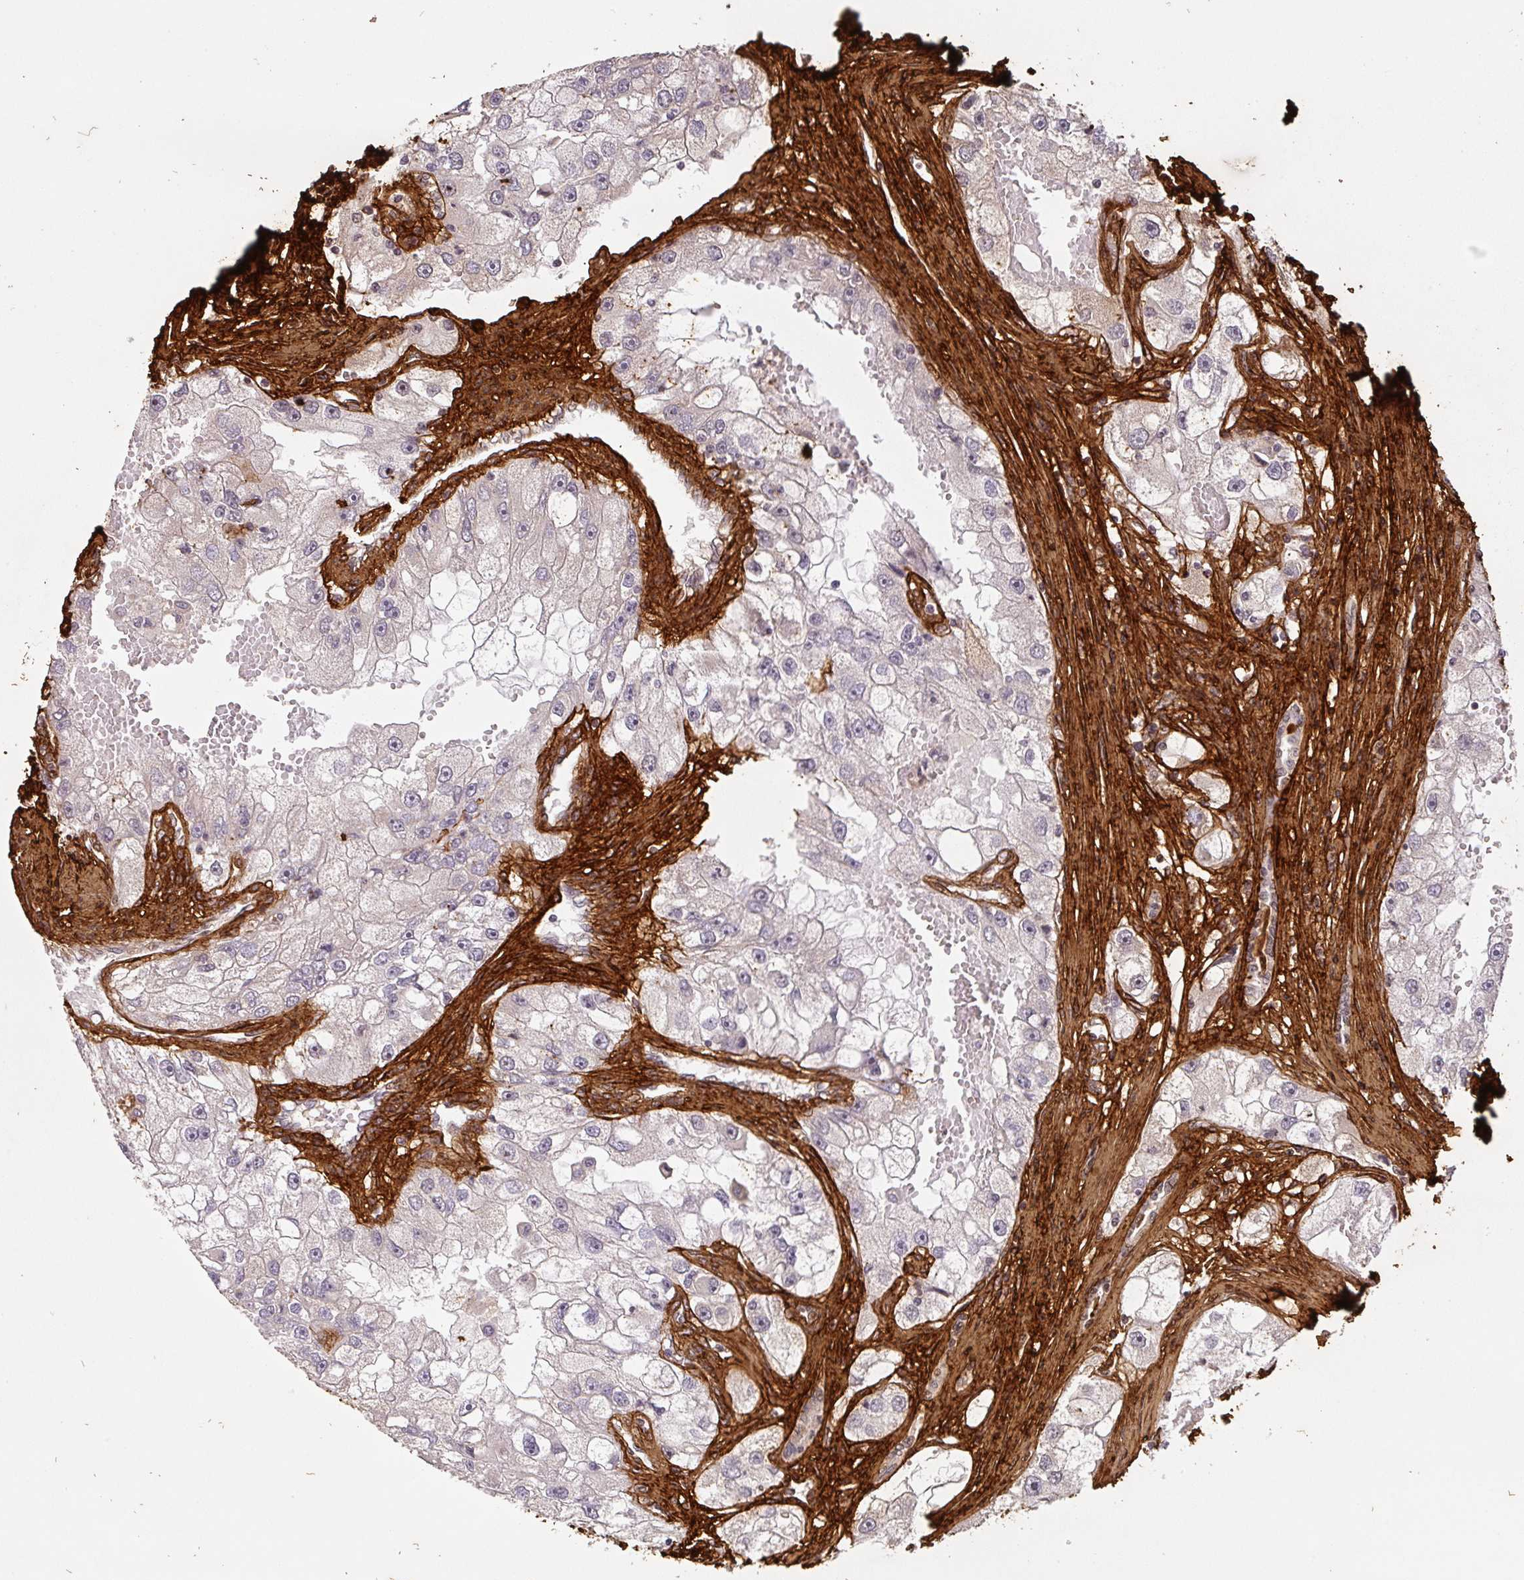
{"staining": {"intensity": "negative", "quantity": "none", "location": "none"}, "tissue": "renal cancer", "cell_type": "Tumor cells", "image_type": "cancer", "snomed": [{"axis": "morphology", "description": "Adenocarcinoma, NOS"}, {"axis": "topography", "description": "Kidney"}], "caption": "This is a histopathology image of IHC staining of renal cancer (adenocarcinoma), which shows no positivity in tumor cells.", "gene": "COL3A1", "patient": {"sex": "male", "age": 63}}